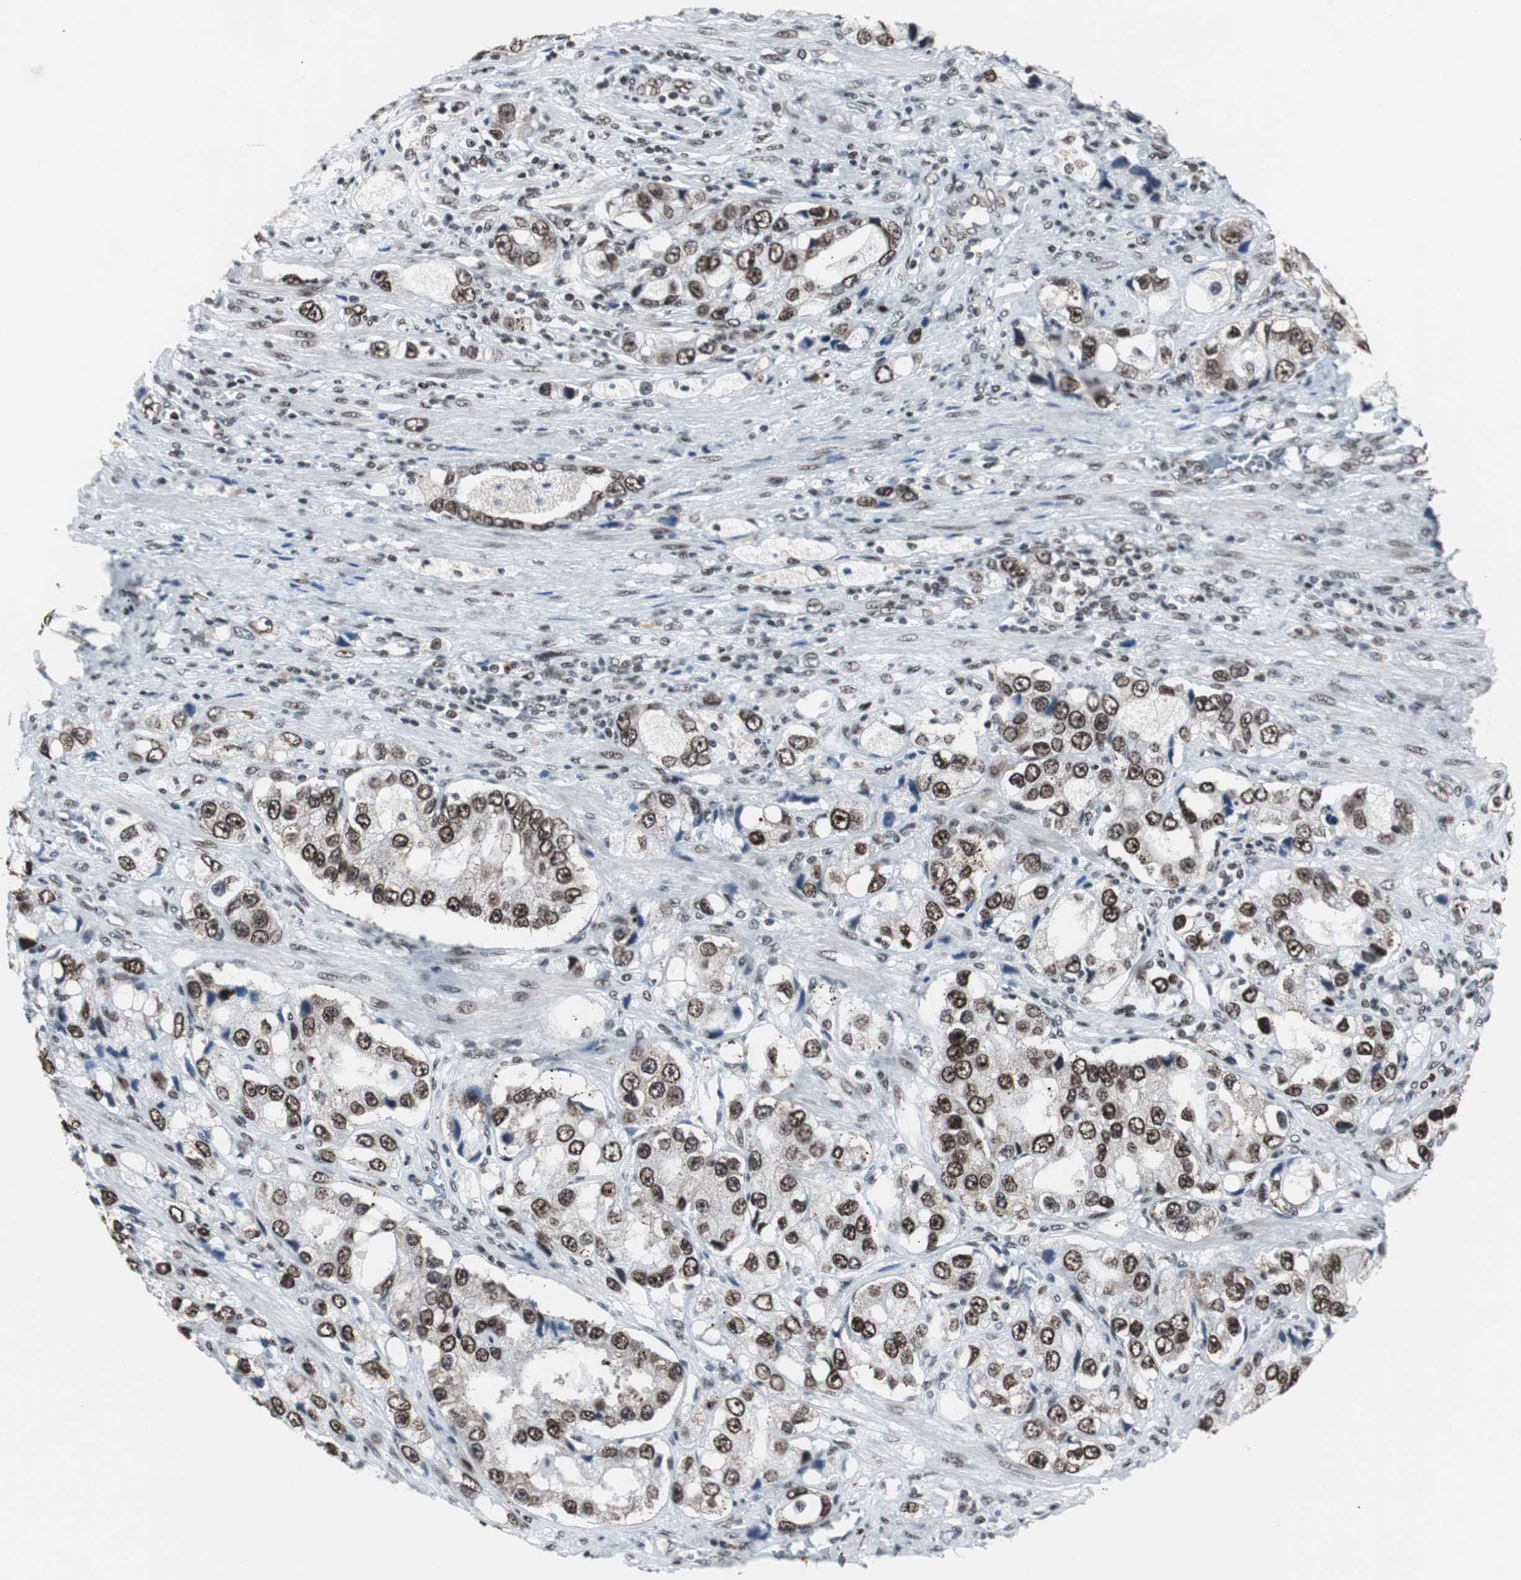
{"staining": {"intensity": "strong", "quantity": ">75%", "location": "nuclear"}, "tissue": "prostate cancer", "cell_type": "Tumor cells", "image_type": "cancer", "snomed": [{"axis": "morphology", "description": "Adenocarcinoma, High grade"}, {"axis": "topography", "description": "Prostate"}], "caption": "Immunohistochemical staining of adenocarcinoma (high-grade) (prostate) shows strong nuclear protein positivity in about >75% of tumor cells.", "gene": "XRCC1", "patient": {"sex": "male", "age": 63}}